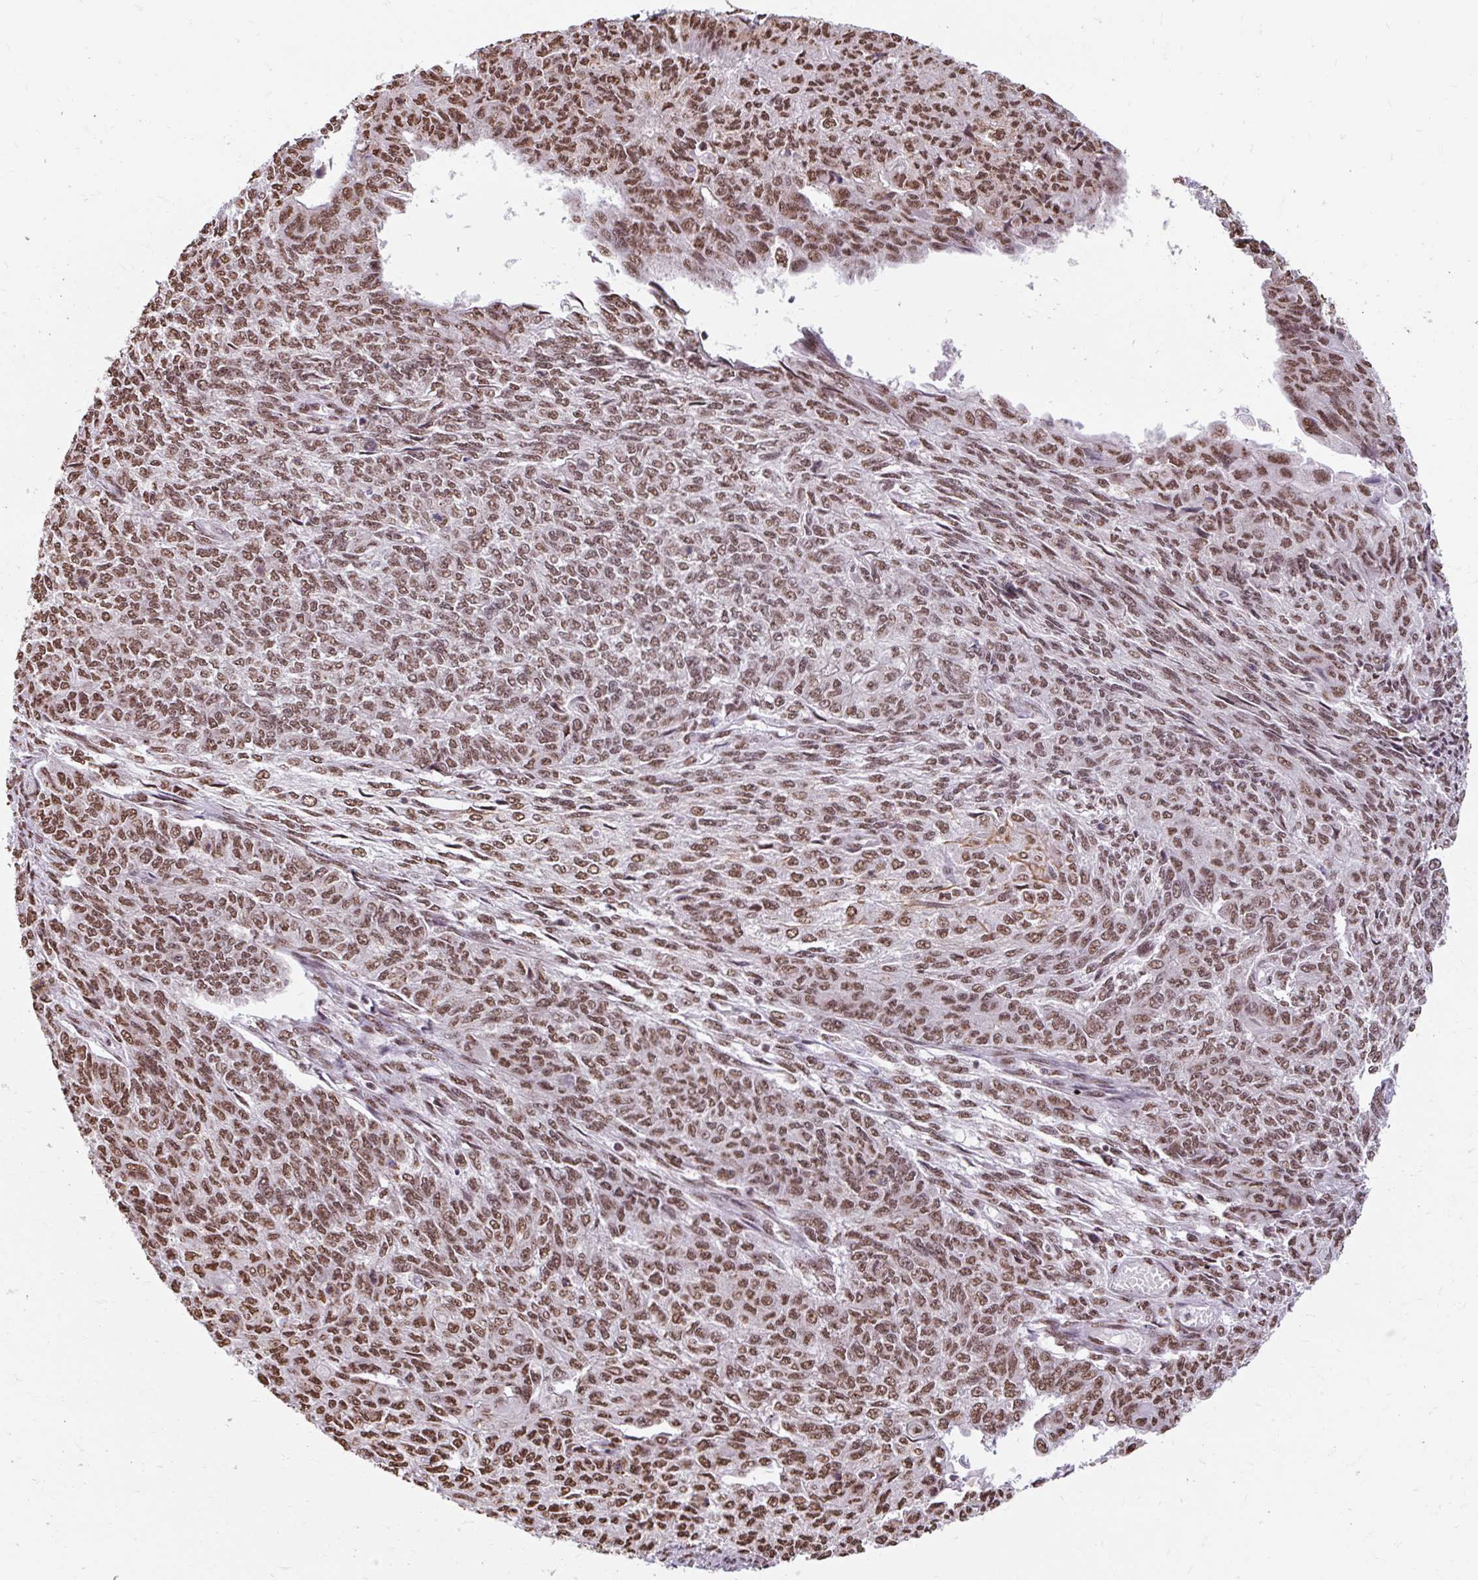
{"staining": {"intensity": "moderate", "quantity": ">75%", "location": "nuclear"}, "tissue": "endometrial cancer", "cell_type": "Tumor cells", "image_type": "cancer", "snomed": [{"axis": "morphology", "description": "Adenocarcinoma, NOS"}, {"axis": "topography", "description": "Endometrium"}], "caption": "DAB (3,3'-diaminobenzidine) immunohistochemical staining of human endometrial cancer exhibits moderate nuclear protein expression in about >75% of tumor cells.", "gene": "BICRA", "patient": {"sex": "female", "age": 32}}